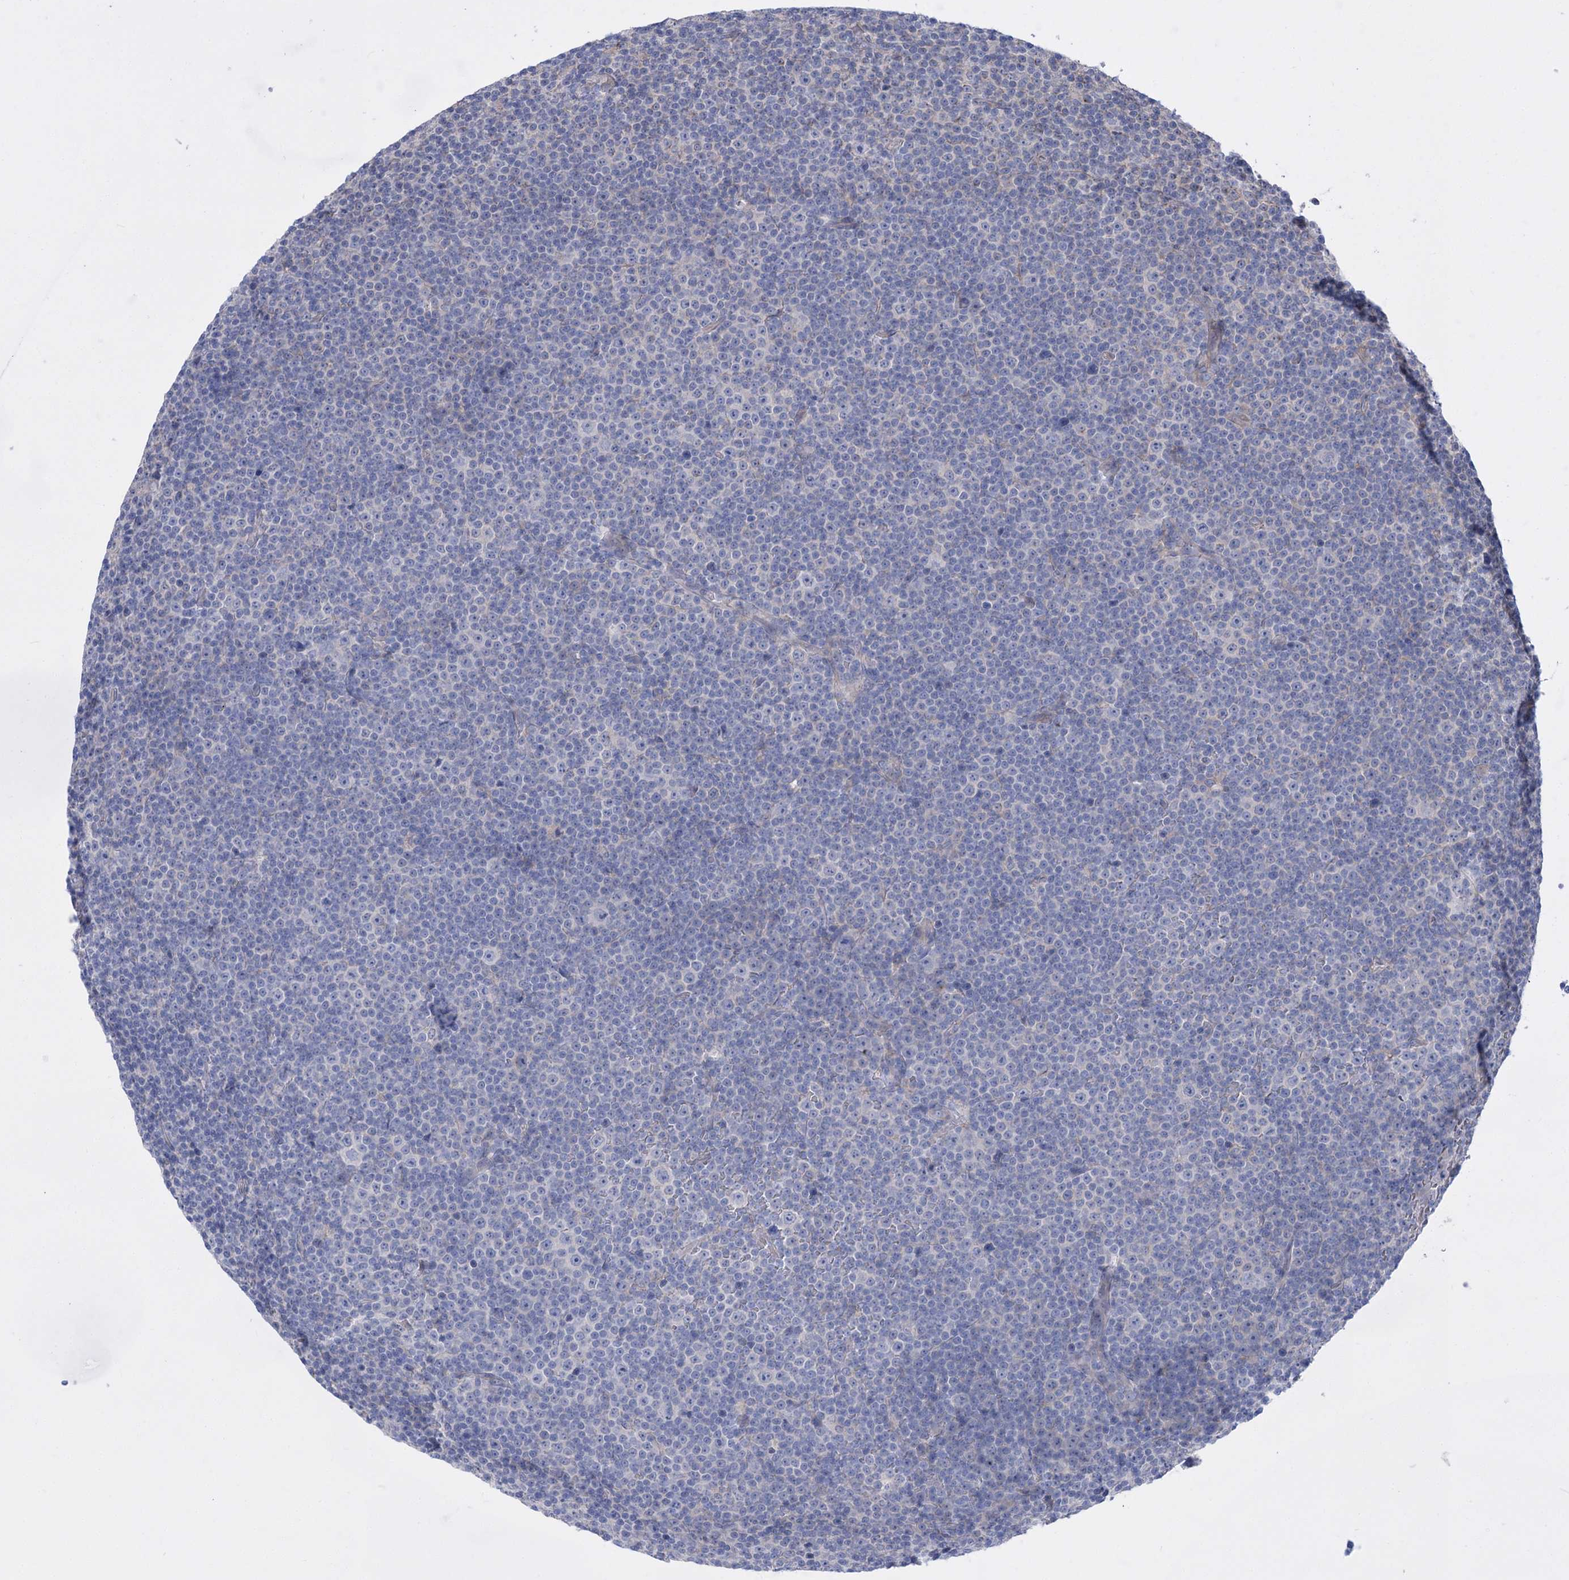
{"staining": {"intensity": "negative", "quantity": "none", "location": "none"}, "tissue": "lymphoma", "cell_type": "Tumor cells", "image_type": "cancer", "snomed": [{"axis": "morphology", "description": "Malignant lymphoma, non-Hodgkin's type, Low grade"}, {"axis": "topography", "description": "Lymph node"}], "caption": "This histopathology image is of malignant lymphoma, non-Hodgkin's type (low-grade) stained with IHC to label a protein in brown with the nuclei are counter-stained blue. There is no staining in tumor cells.", "gene": "LRRC34", "patient": {"sex": "female", "age": 67}}